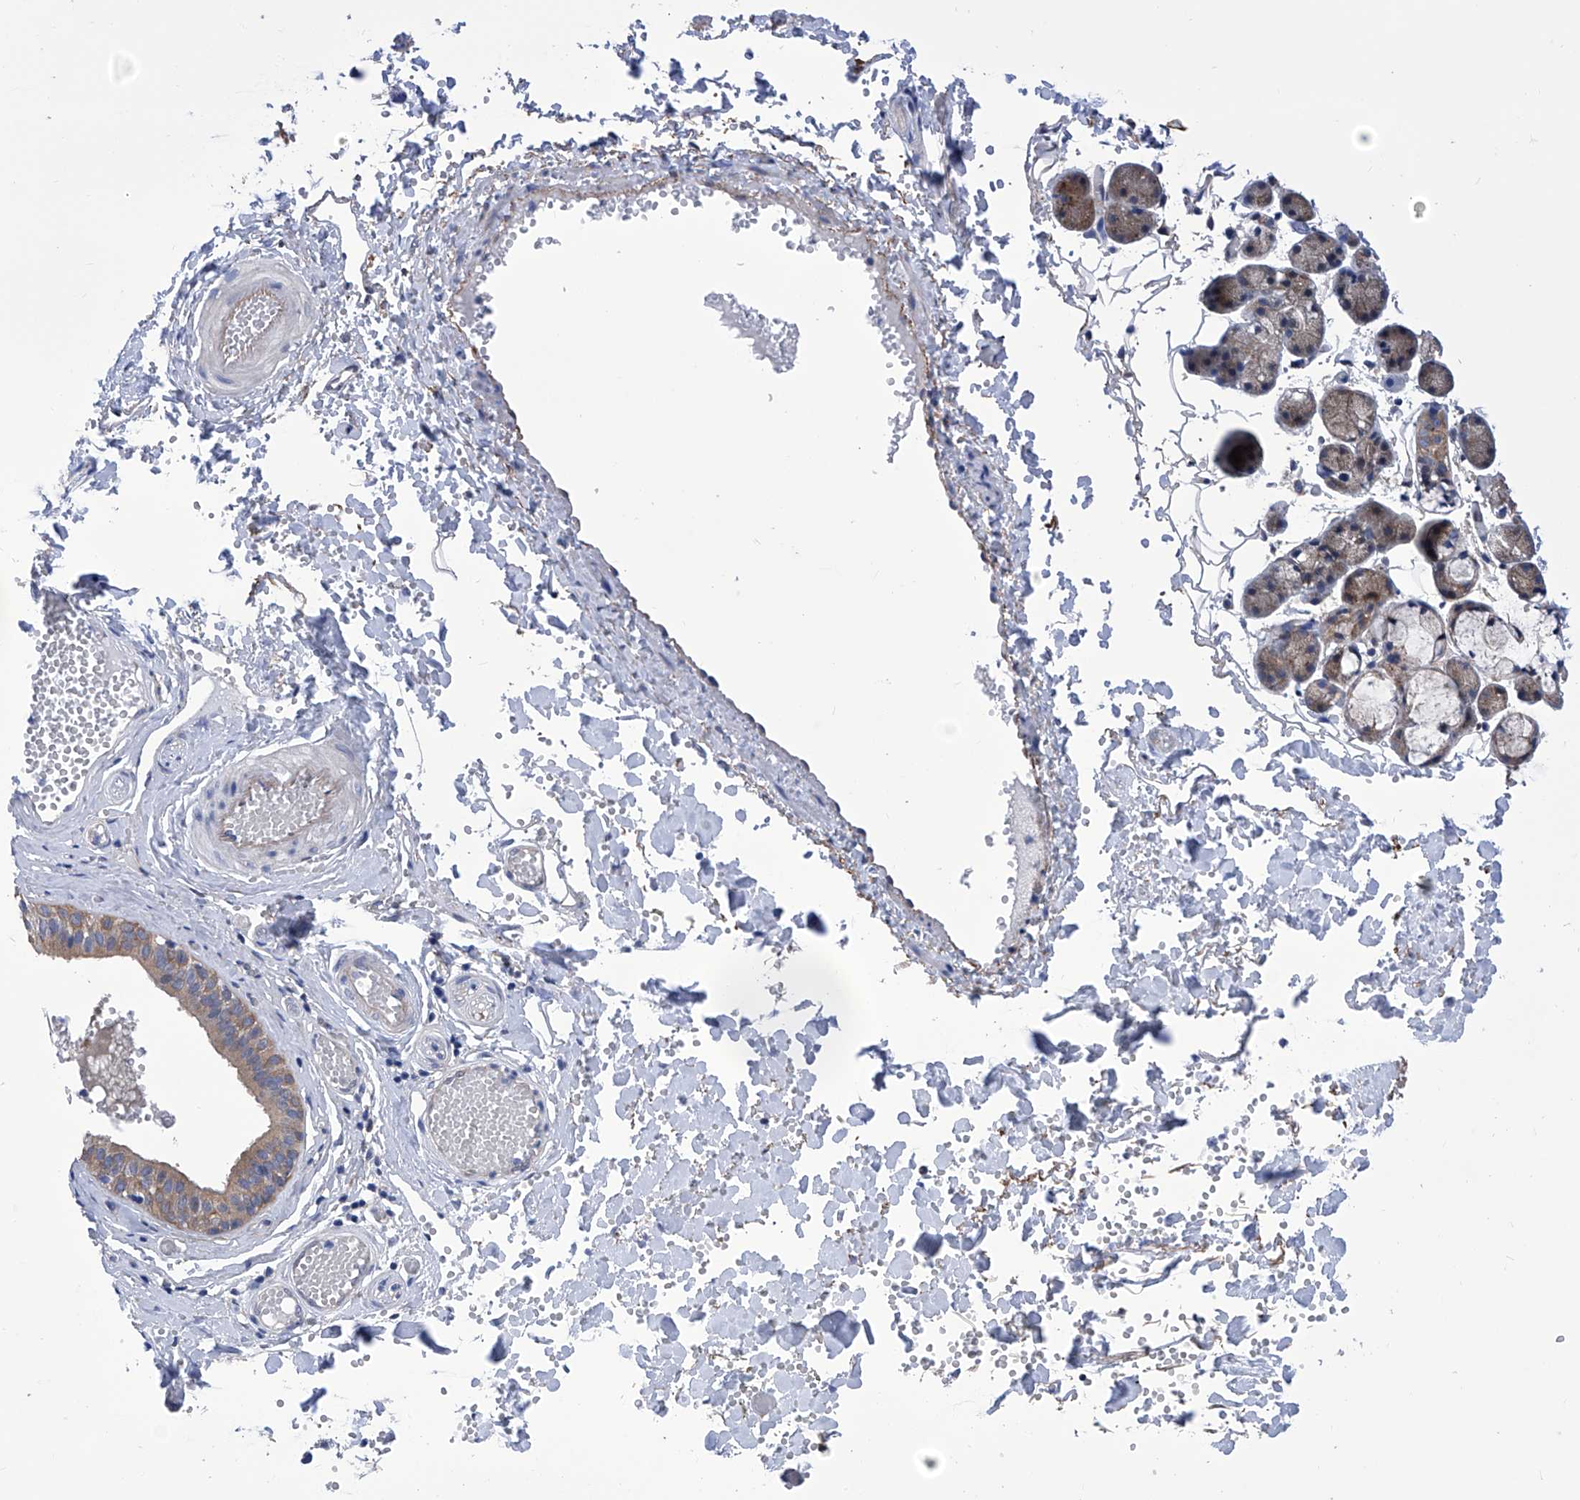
{"staining": {"intensity": "moderate", "quantity": "<25%", "location": "cytoplasmic/membranous"}, "tissue": "salivary gland", "cell_type": "Glandular cells", "image_type": "normal", "snomed": [{"axis": "morphology", "description": "Normal tissue, NOS"}, {"axis": "topography", "description": "Salivary gland"}], "caption": "Glandular cells display low levels of moderate cytoplasmic/membranous positivity in approximately <25% of cells in unremarkable human salivary gland.", "gene": "KTI12", "patient": {"sex": "female", "age": 33}}